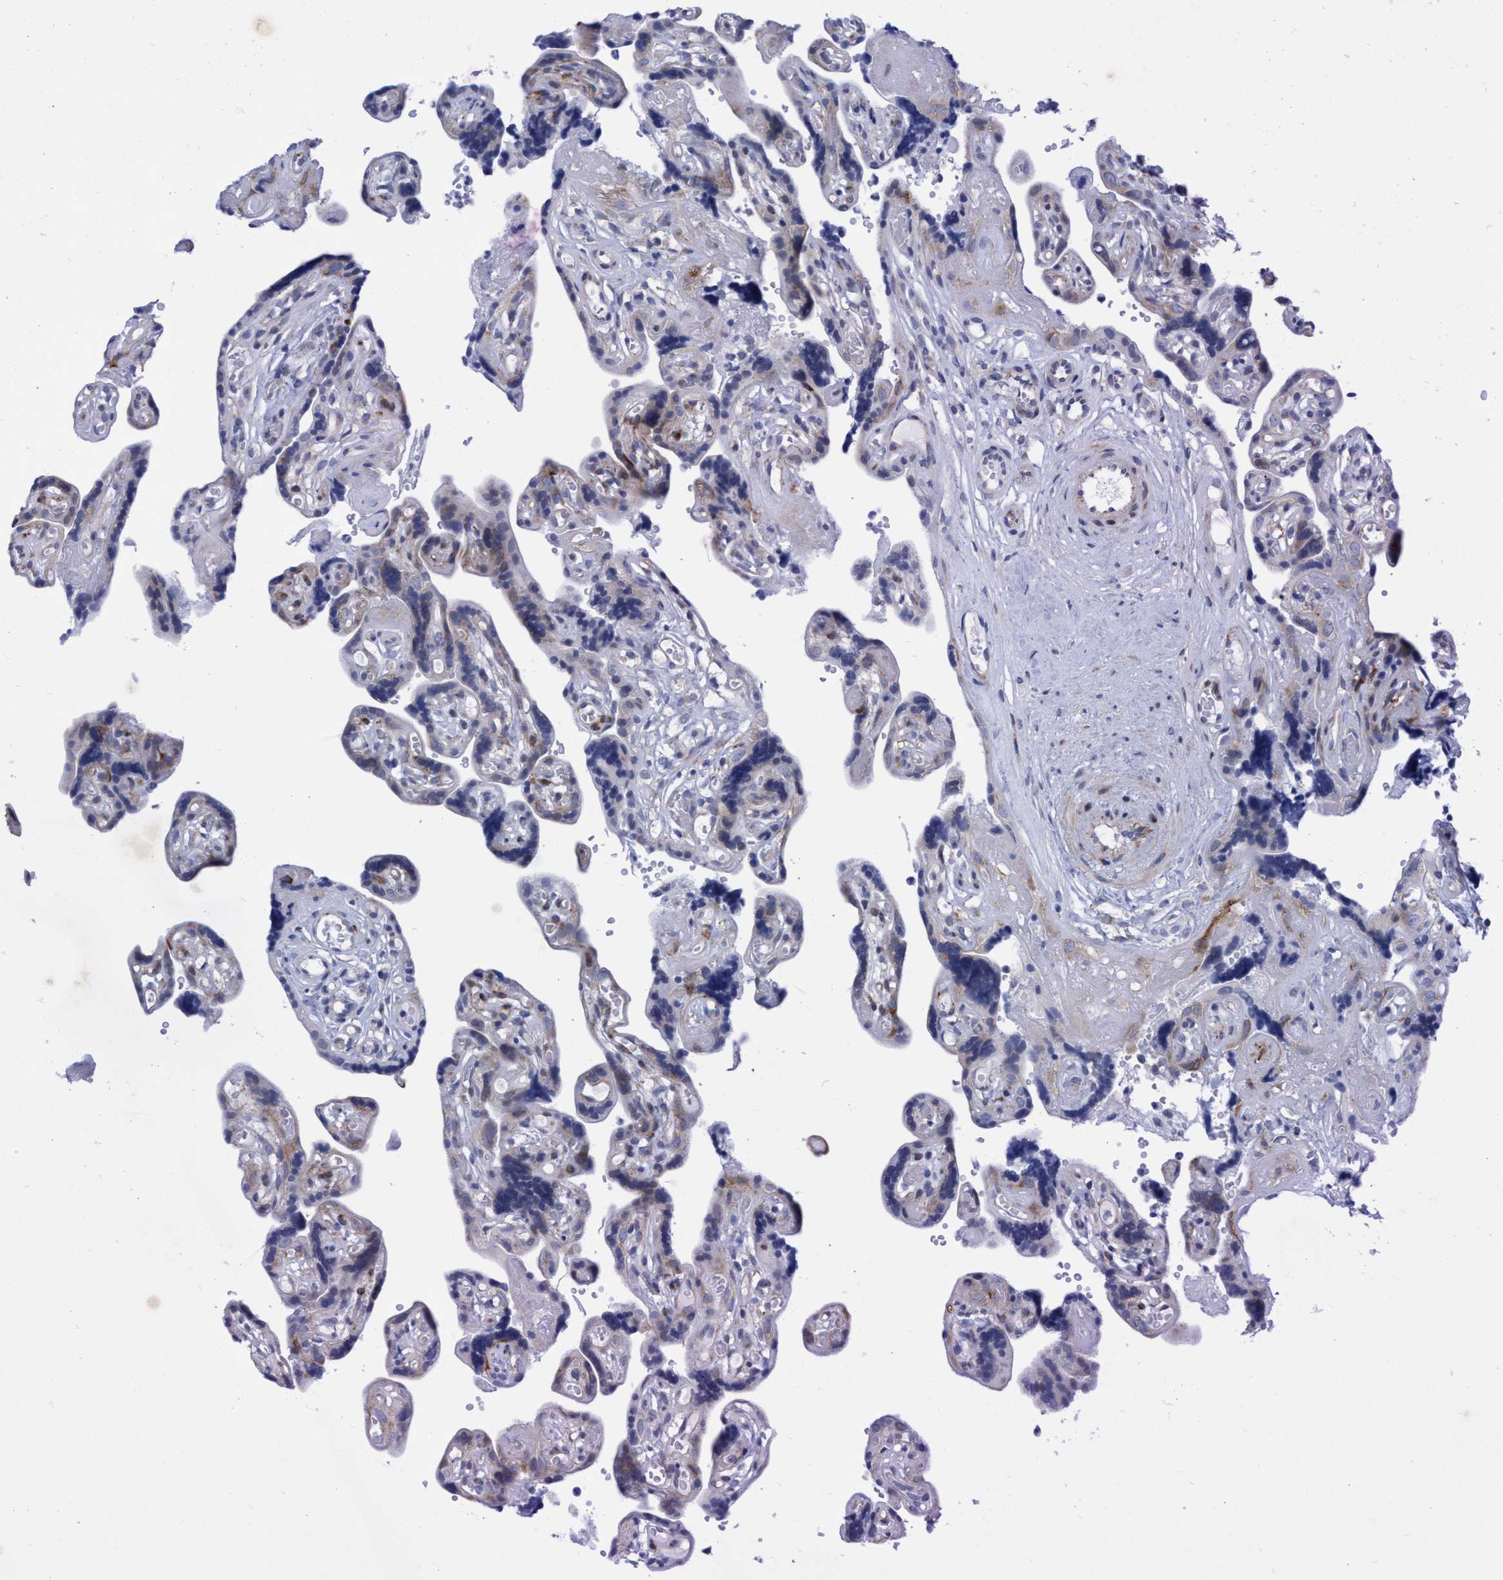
{"staining": {"intensity": "moderate", "quantity": "25%-75%", "location": "cytoplasmic/membranous"}, "tissue": "placenta", "cell_type": "Trophoblastic cells", "image_type": "normal", "snomed": [{"axis": "morphology", "description": "Normal tissue, NOS"}, {"axis": "topography", "description": "Placenta"}], "caption": "Immunohistochemistry (IHC) photomicrograph of unremarkable placenta: human placenta stained using IHC exhibits medium levels of moderate protein expression localized specifically in the cytoplasmic/membranous of trophoblastic cells, appearing as a cytoplasmic/membranous brown color.", "gene": "R3HCC1", "patient": {"sex": "female", "age": 30}}